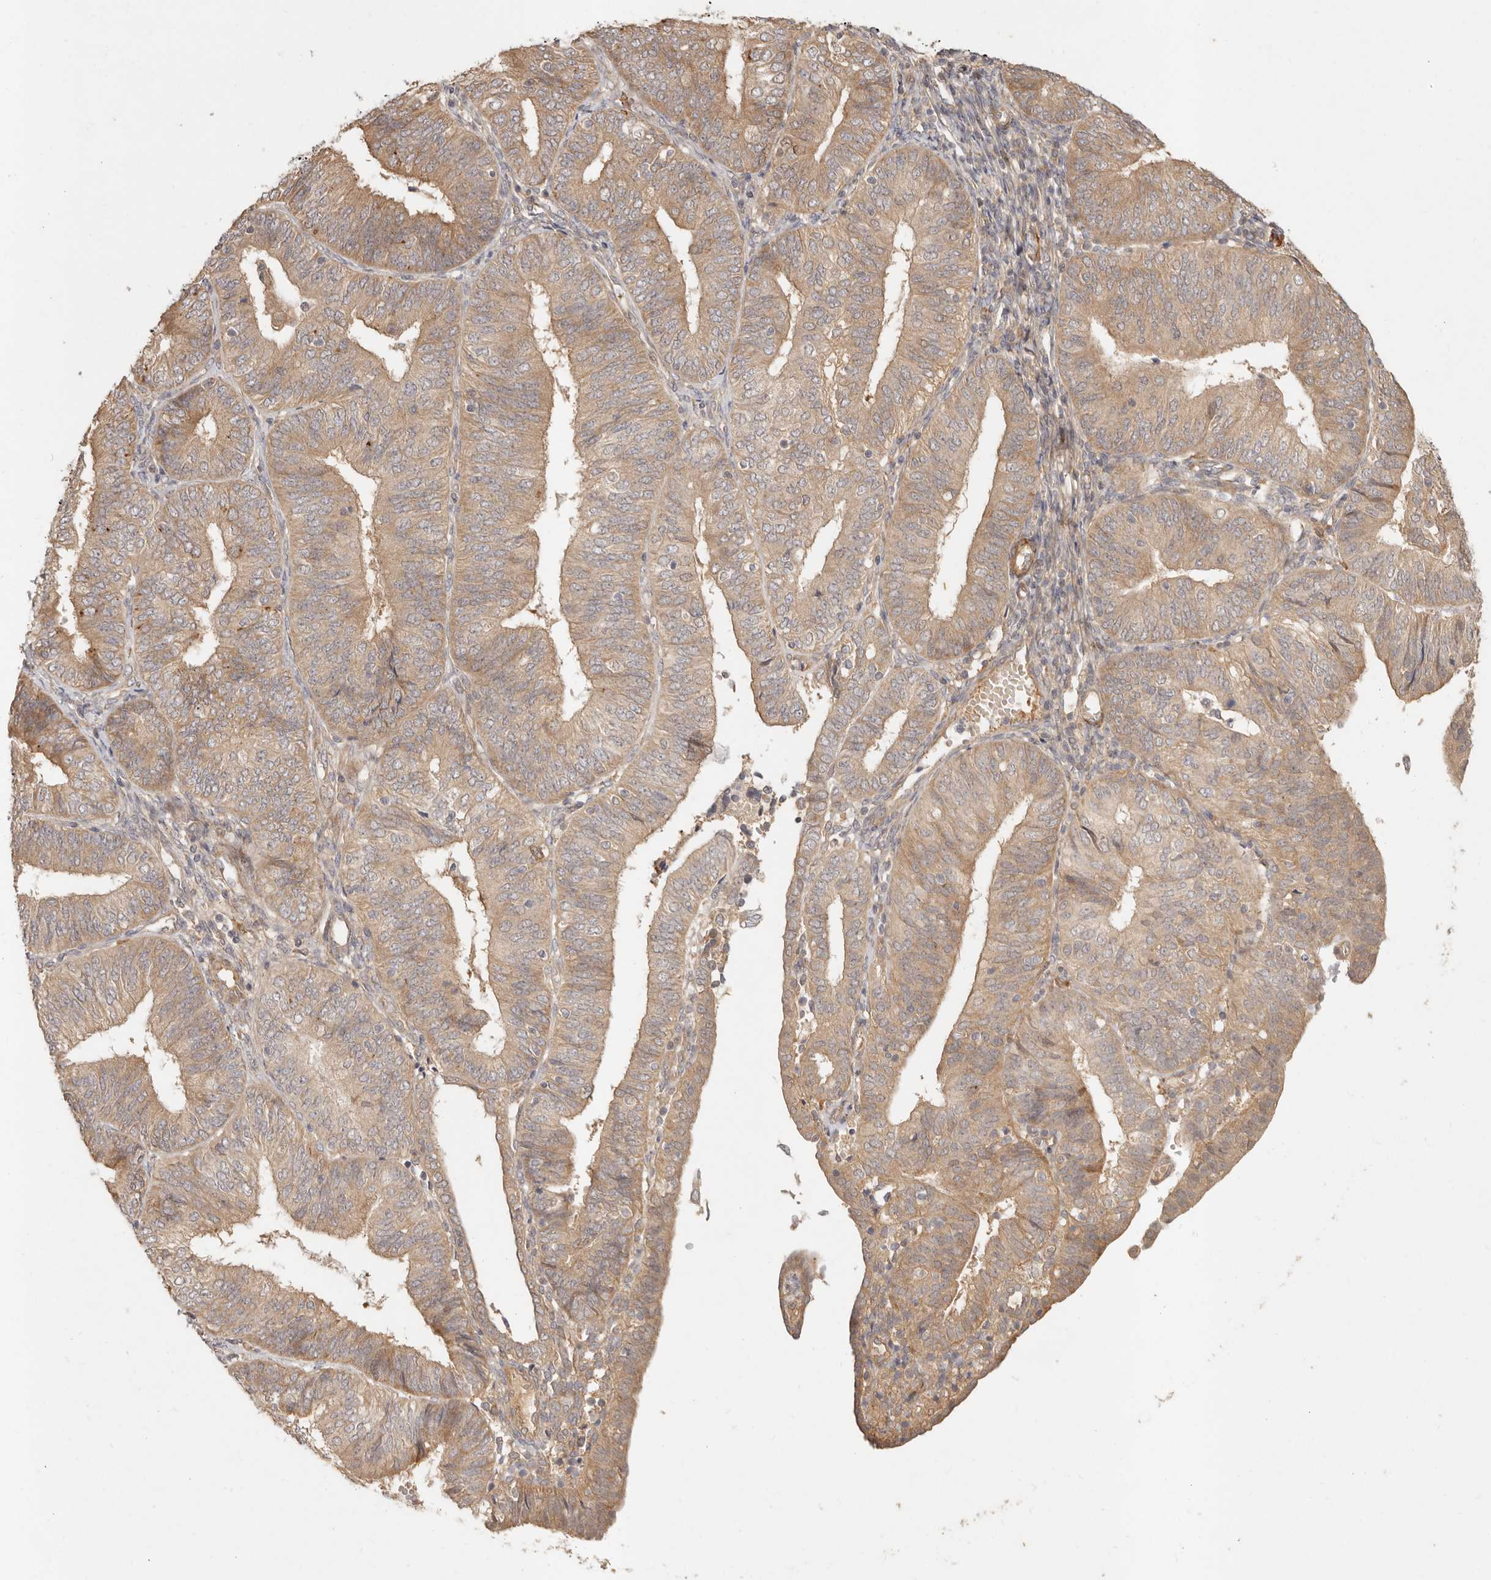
{"staining": {"intensity": "moderate", "quantity": ">75%", "location": "cytoplasmic/membranous"}, "tissue": "endometrial cancer", "cell_type": "Tumor cells", "image_type": "cancer", "snomed": [{"axis": "morphology", "description": "Adenocarcinoma, NOS"}, {"axis": "topography", "description": "Endometrium"}], "caption": "Immunohistochemistry (DAB (3,3'-diaminobenzidine)) staining of human endometrial cancer shows moderate cytoplasmic/membranous protein expression in approximately >75% of tumor cells.", "gene": "VIPR1", "patient": {"sex": "female", "age": 58}}